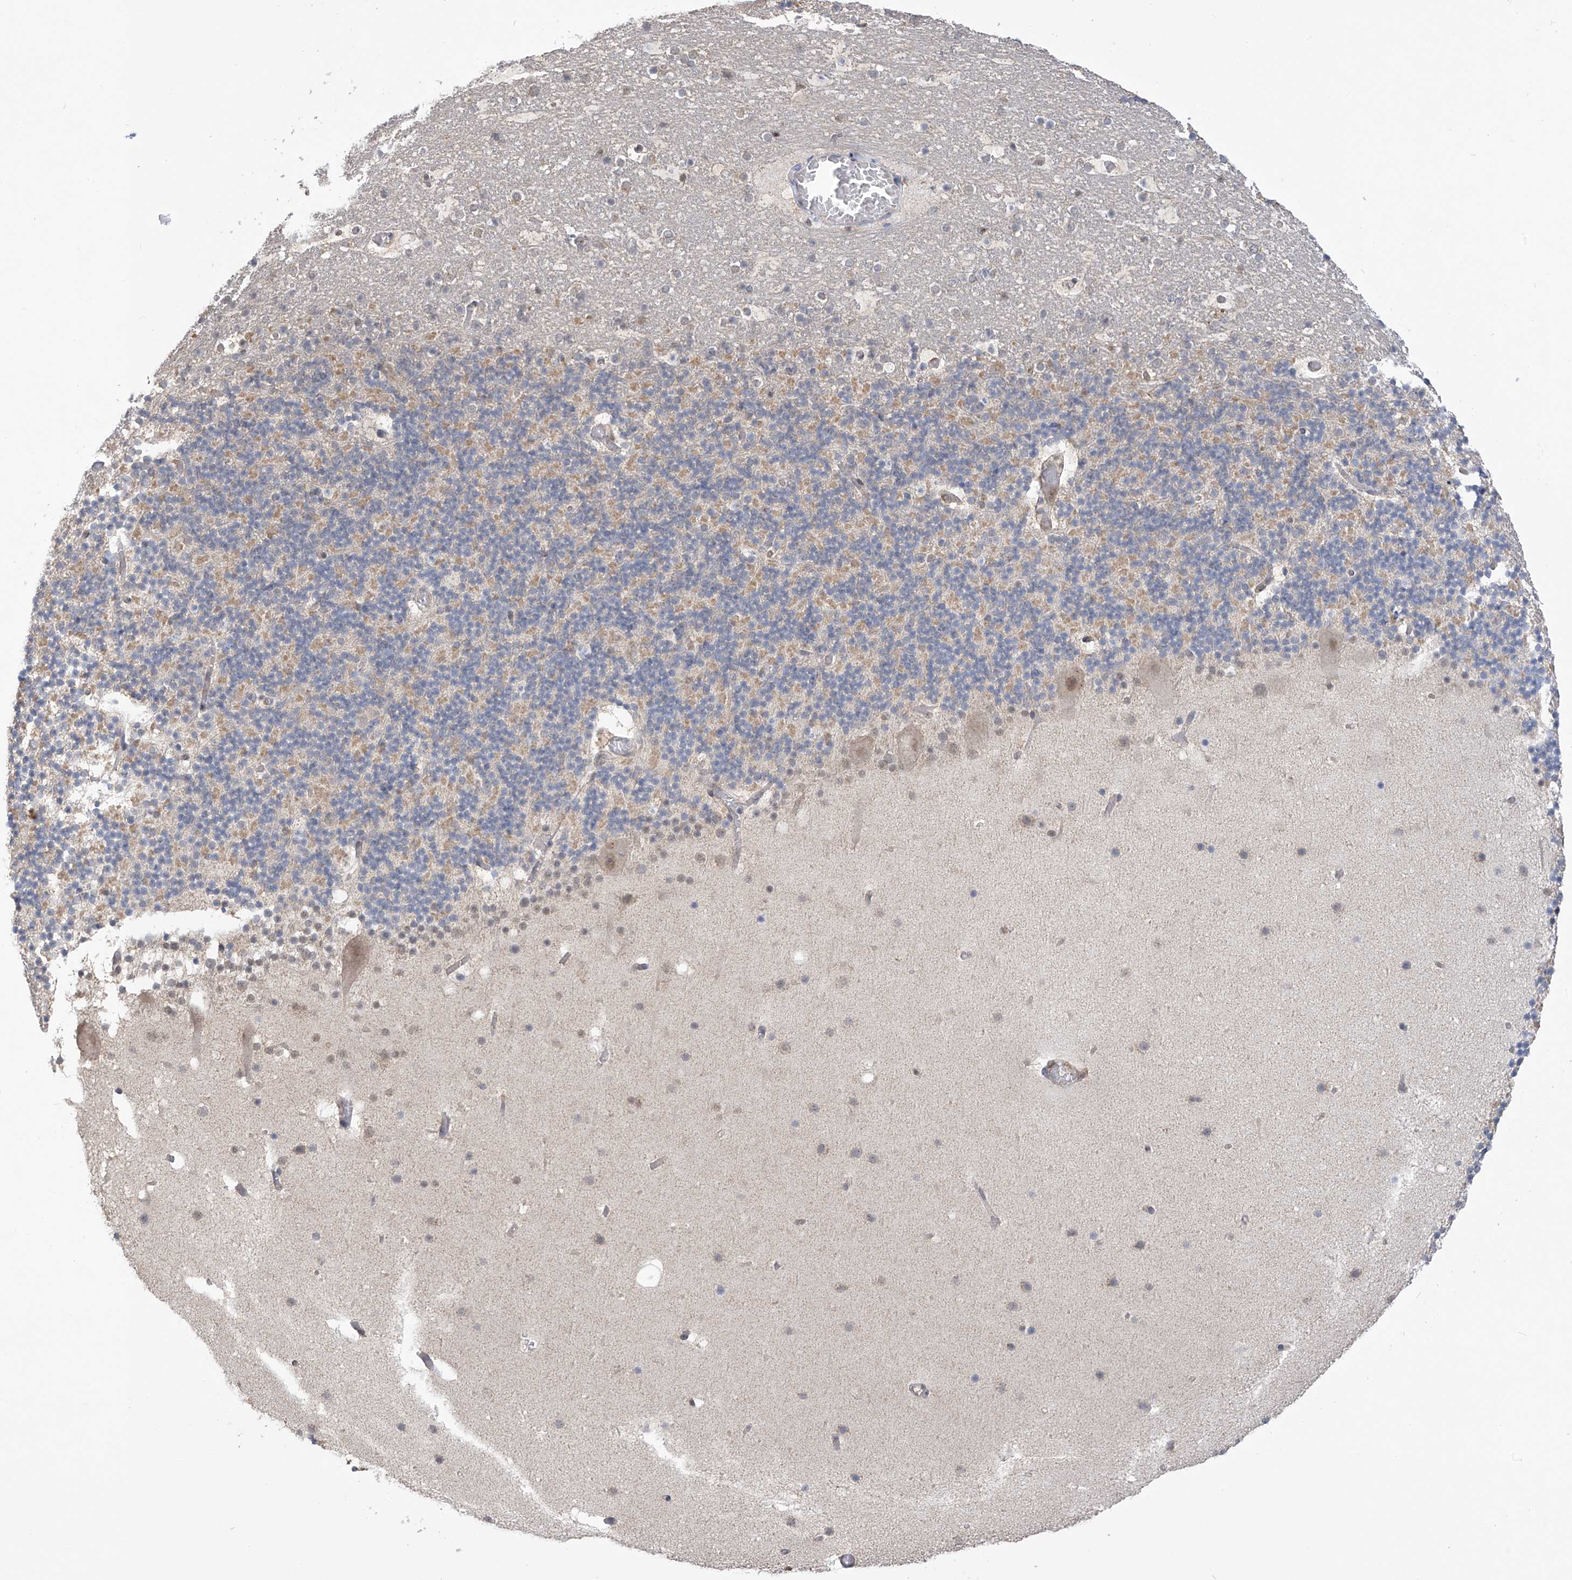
{"staining": {"intensity": "moderate", "quantity": "25%-75%", "location": "cytoplasmic/membranous"}, "tissue": "cerebellum", "cell_type": "Cells in granular layer", "image_type": "normal", "snomed": [{"axis": "morphology", "description": "Normal tissue, NOS"}, {"axis": "topography", "description": "Cerebellum"}], "caption": "Immunohistochemical staining of normal human cerebellum displays moderate cytoplasmic/membranous protein positivity in about 25%-75% of cells in granular layer.", "gene": "KIAA1522", "patient": {"sex": "male", "age": 57}}